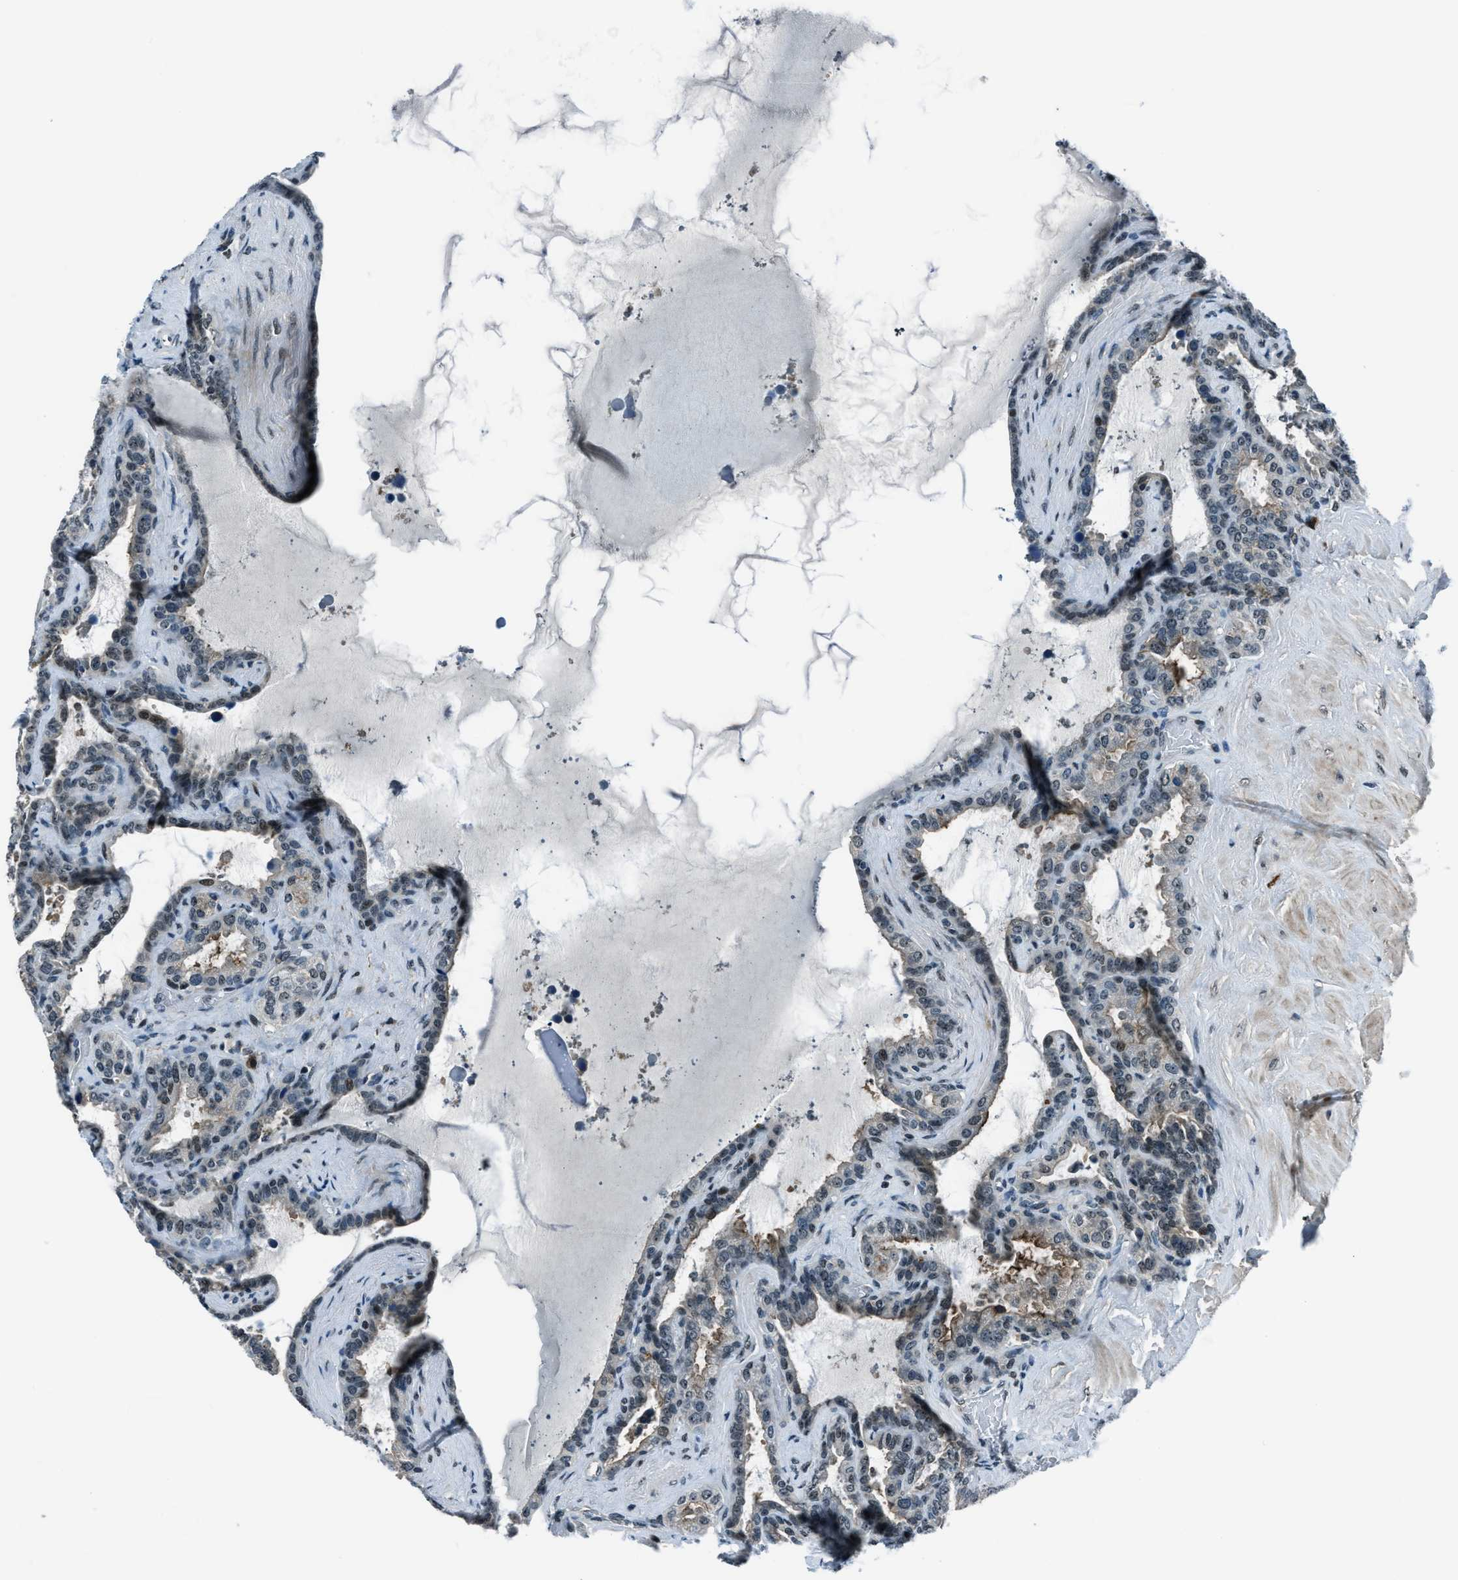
{"staining": {"intensity": "negative", "quantity": "none", "location": "none"}, "tissue": "seminal vesicle", "cell_type": "Glandular cells", "image_type": "normal", "snomed": [{"axis": "morphology", "description": "Normal tissue, NOS"}, {"axis": "topography", "description": "Seminal veicle"}], "caption": "Human seminal vesicle stained for a protein using immunohistochemistry reveals no expression in glandular cells.", "gene": "ACTL9", "patient": {"sex": "male", "age": 46}}